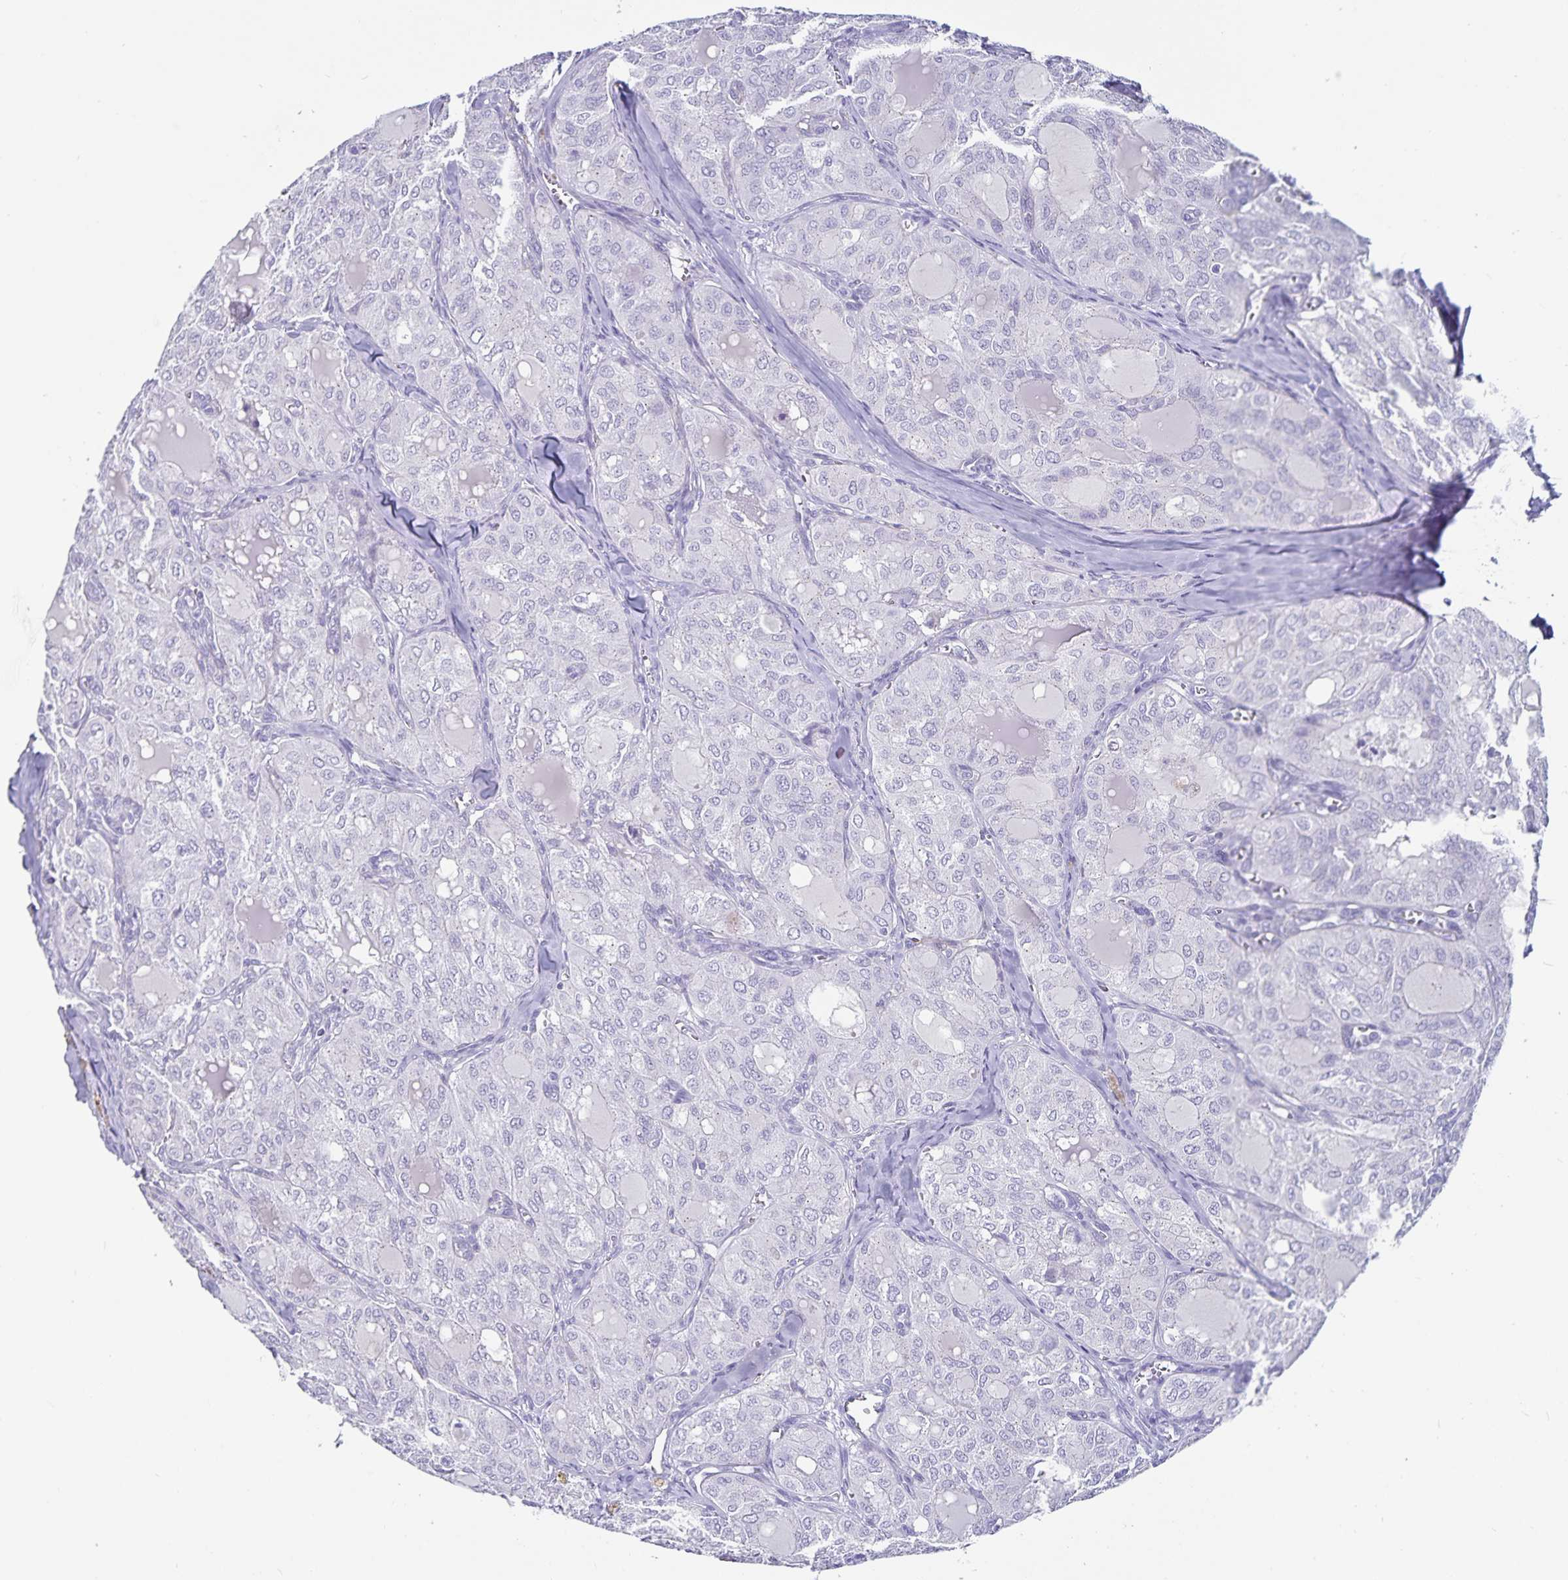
{"staining": {"intensity": "negative", "quantity": "none", "location": "none"}, "tissue": "thyroid cancer", "cell_type": "Tumor cells", "image_type": "cancer", "snomed": [{"axis": "morphology", "description": "Follicular adenoma carcinoma, NOS"}, {"axis": "topography", "description": "Thyroid gland"}], "caption": "DAB (3,3'-diaminobenzidine) immunohistochemical staining of human thyroid cancer (follicular adenoma carcinoma) displays no significant positivity in tumor cells.", "gene": "PLAC1", "patient": {"sex": "male", "age": 75}}